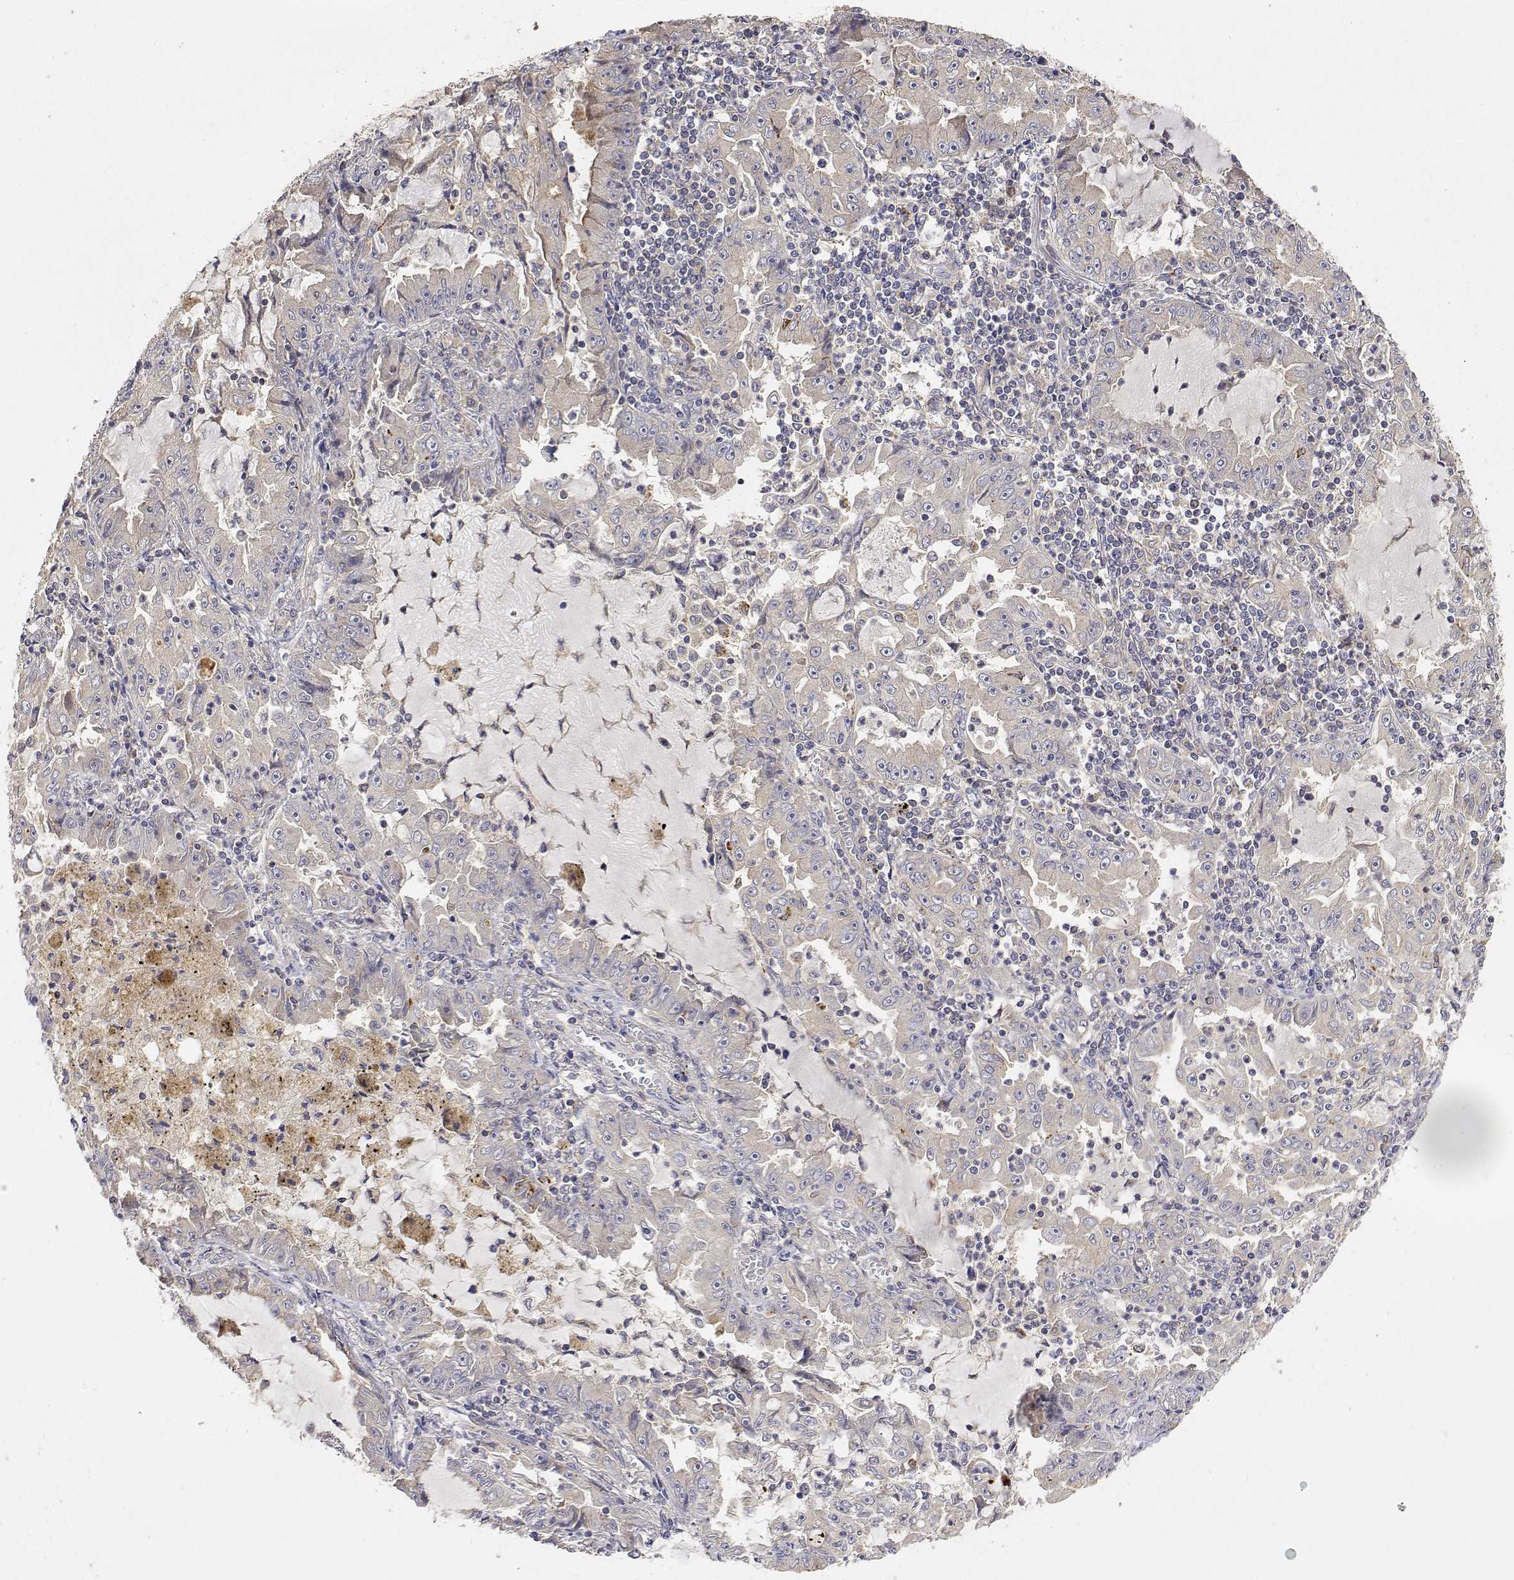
{"staining": {"intensity": "negative", "quantity": "none", "location": "none"}, "tissue": "lung cancer", "cell_type": "Tumor cells", "image_type": "cancer", "snomed": [{"axis": "morphology", "description": "Adenocarcinoma, NOS"}, {"axis": "topography", "description": "Lung"}], "caption": "DAB immunohistochemical staining of lung adenocarcinoma shows no significant staining in tumor cells.", "gene": "LONRF3", "patient": {"sex": "female", "age": 52}}